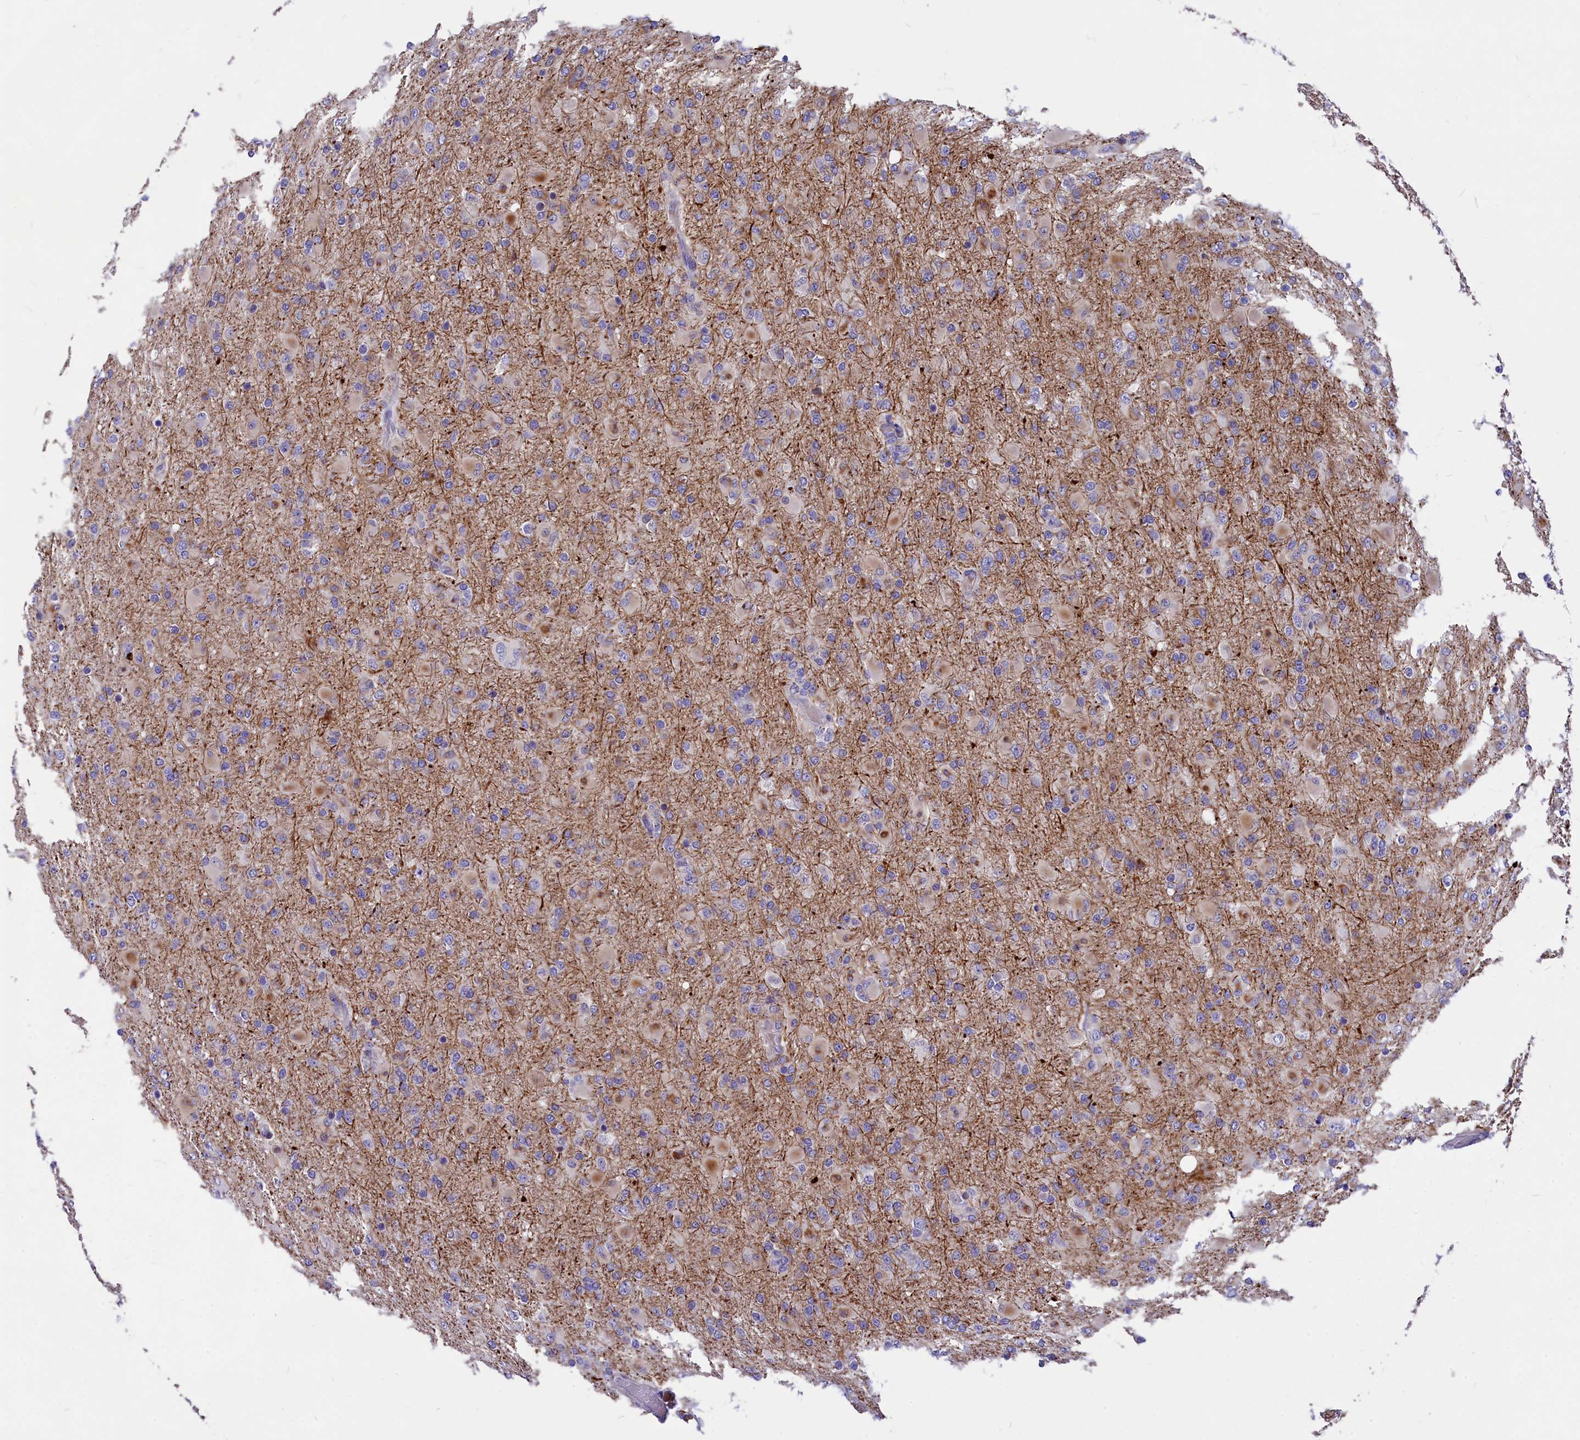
{"staining": {"intensity": "negative", "quantity": "none", "location": "none"}, "tissue": "glioma", "cell_type": "Tumor cells", "image_type": "cancer", "snomed": [{"axis": "morphology", "description": "Glioma, malignant, Low grade"}, {"axis": "topography", "description": "Brain"}], "caption": "Immunohistochemistry (IHC) micrograph of neoplastic tissue: human malignant glioma (low-grade) stained with DAB (3,3'-diaminobenzidine) exhibits no significant protein positivity in tumor cells.", "gene": "NKPD1", "patient": {"sex": "male", "age": 65}}